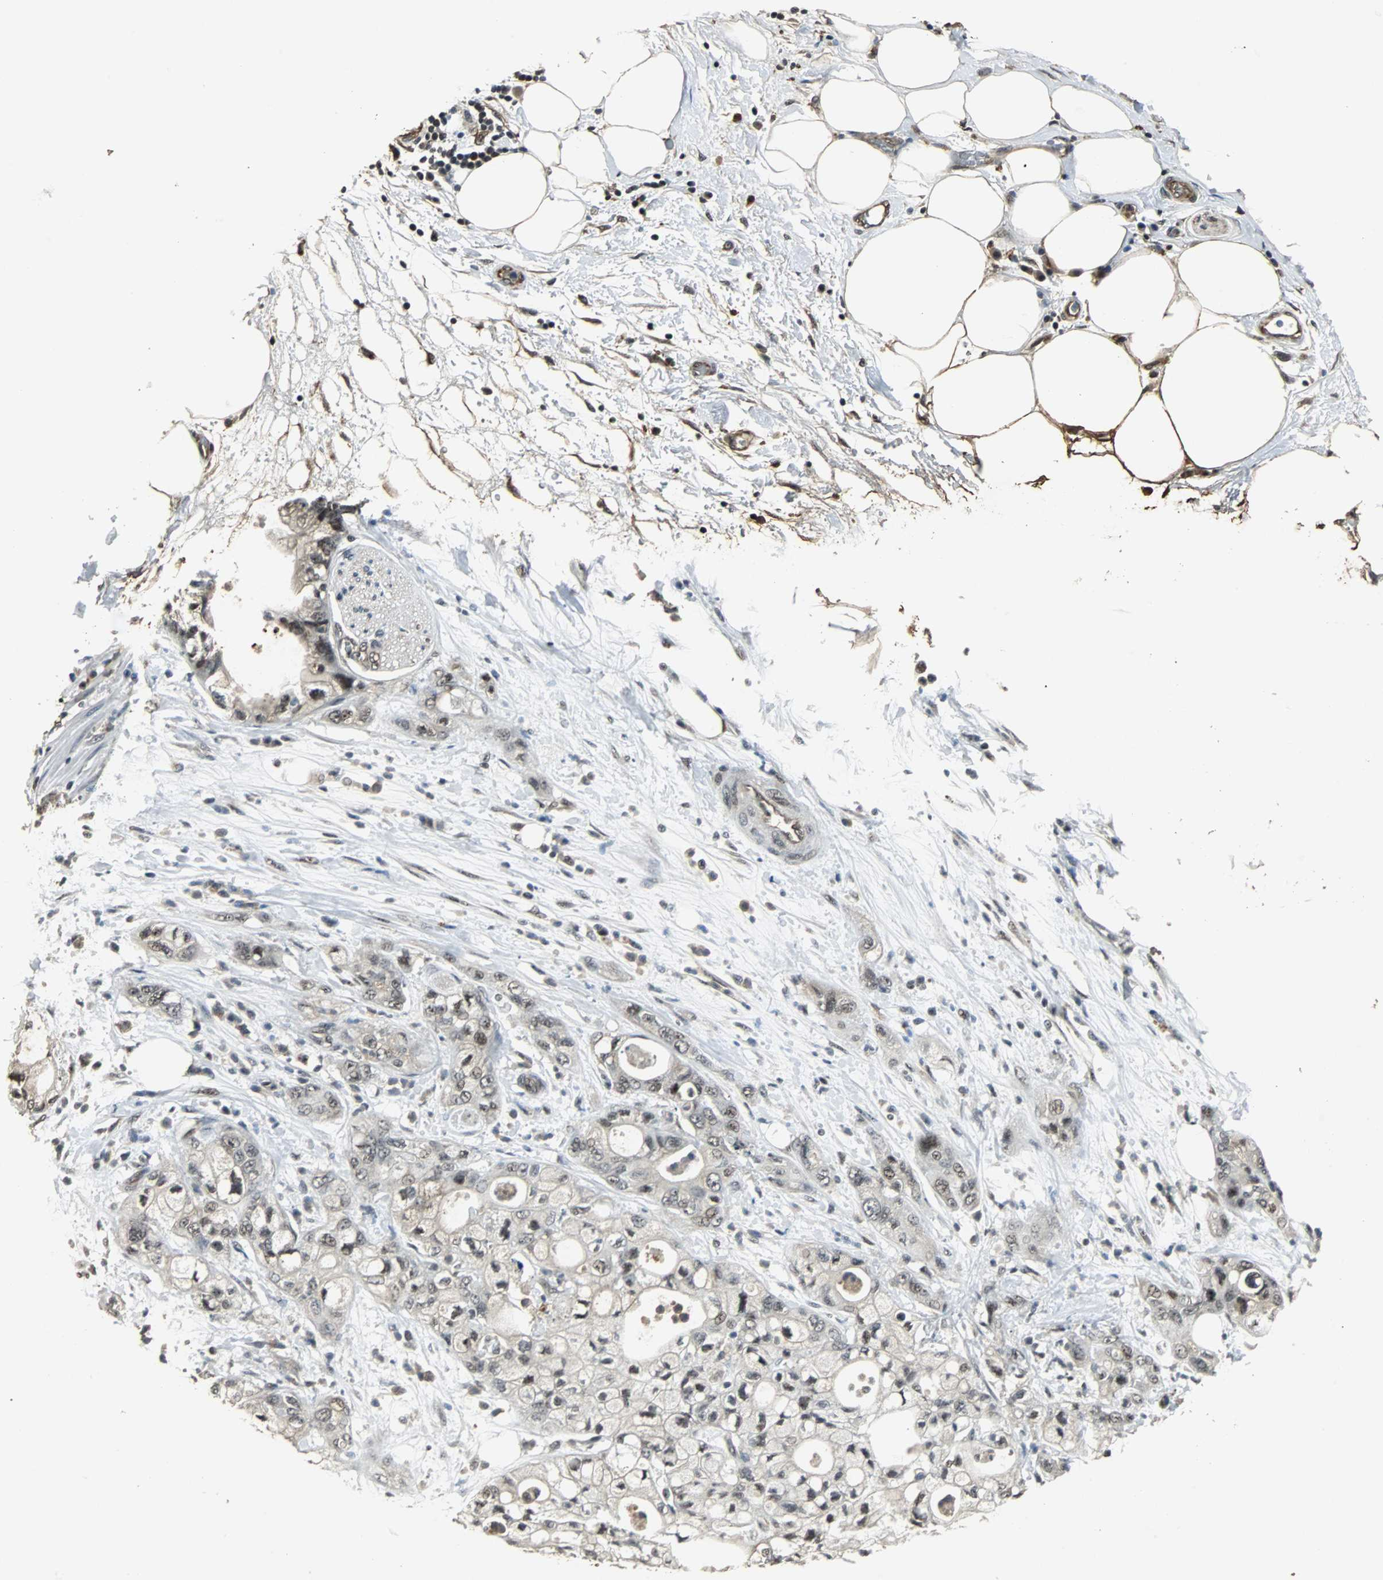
{"staining": {"intensity": "moderate", "quantity": ">75%", "location": "nuclear"}, "tissue": "pancreatic cancer", "cell_type": "Tumor cells", "image_type": "cancer", "snomed": [{"axis": "morphology", "description": "Adenocarcinoma, NOS"}, {"axis": "topography", "description": "Pancreas"}], "caption": "Pancreatic cancer stained with a brown dye demonstrates moderate nuclear positive expression in about >75% of tumor cells.", "gene": "MED4", "patient": {"sex": "male", "age": 70}}